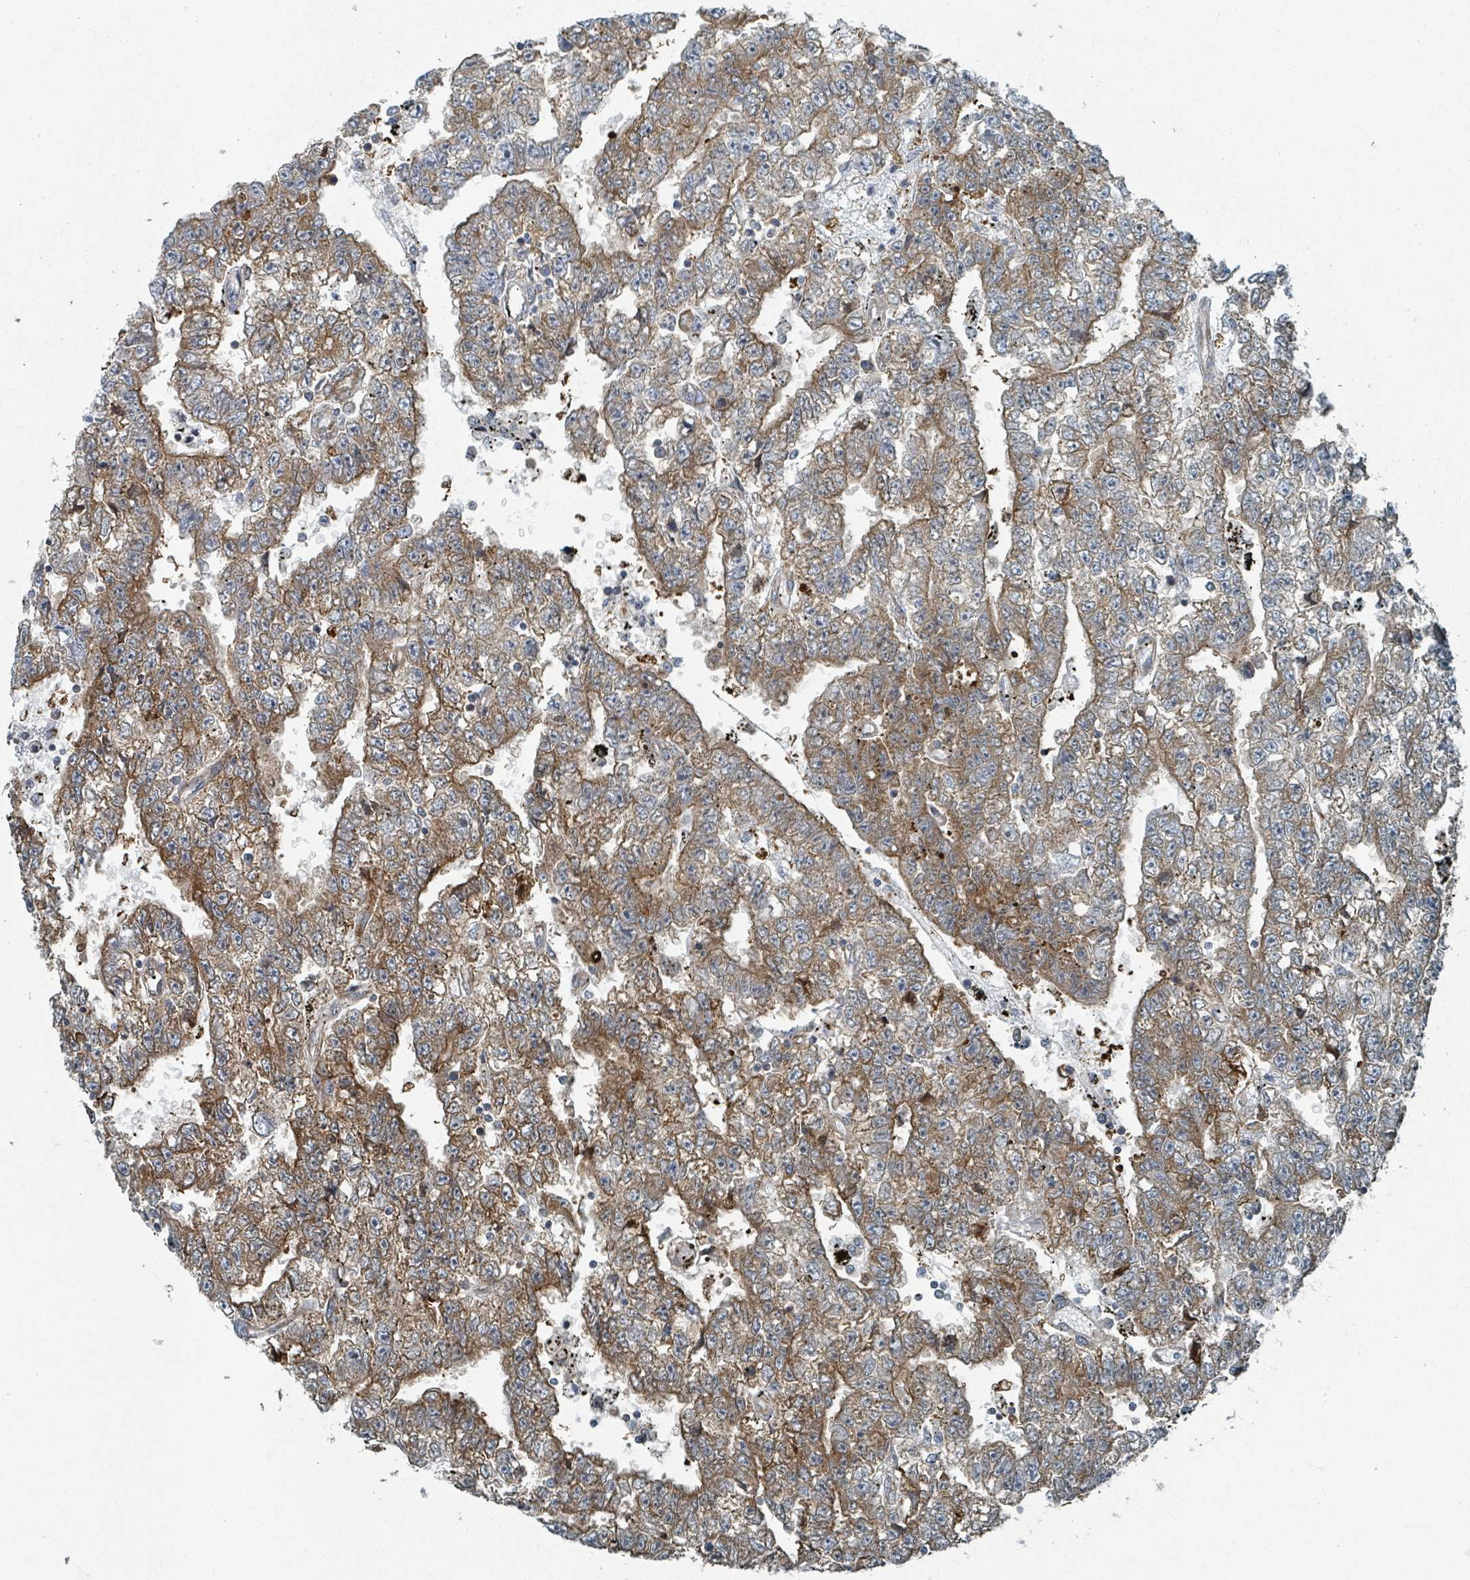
{"staining": {"intensity": "moderate", "quantity": ">75%", "location": "cytoplasmic/membranous"}, "tissue": "testis cancer", "cell_type": "Tumor cells", "image_type": "cancer", "snomed": [{"axis": "morphology", "description": "Carcinoma, Embryonal, NOS"}, {"axis": "topography", "description": "Testis"}], "caption": "Moderate cytoplasmic/membranous staining is present in about >75% of tumor cells in testis cancer (embryonal carcinoma).", "gene": "RHPN2", "patient": {"sex": "male", "age": 25}}